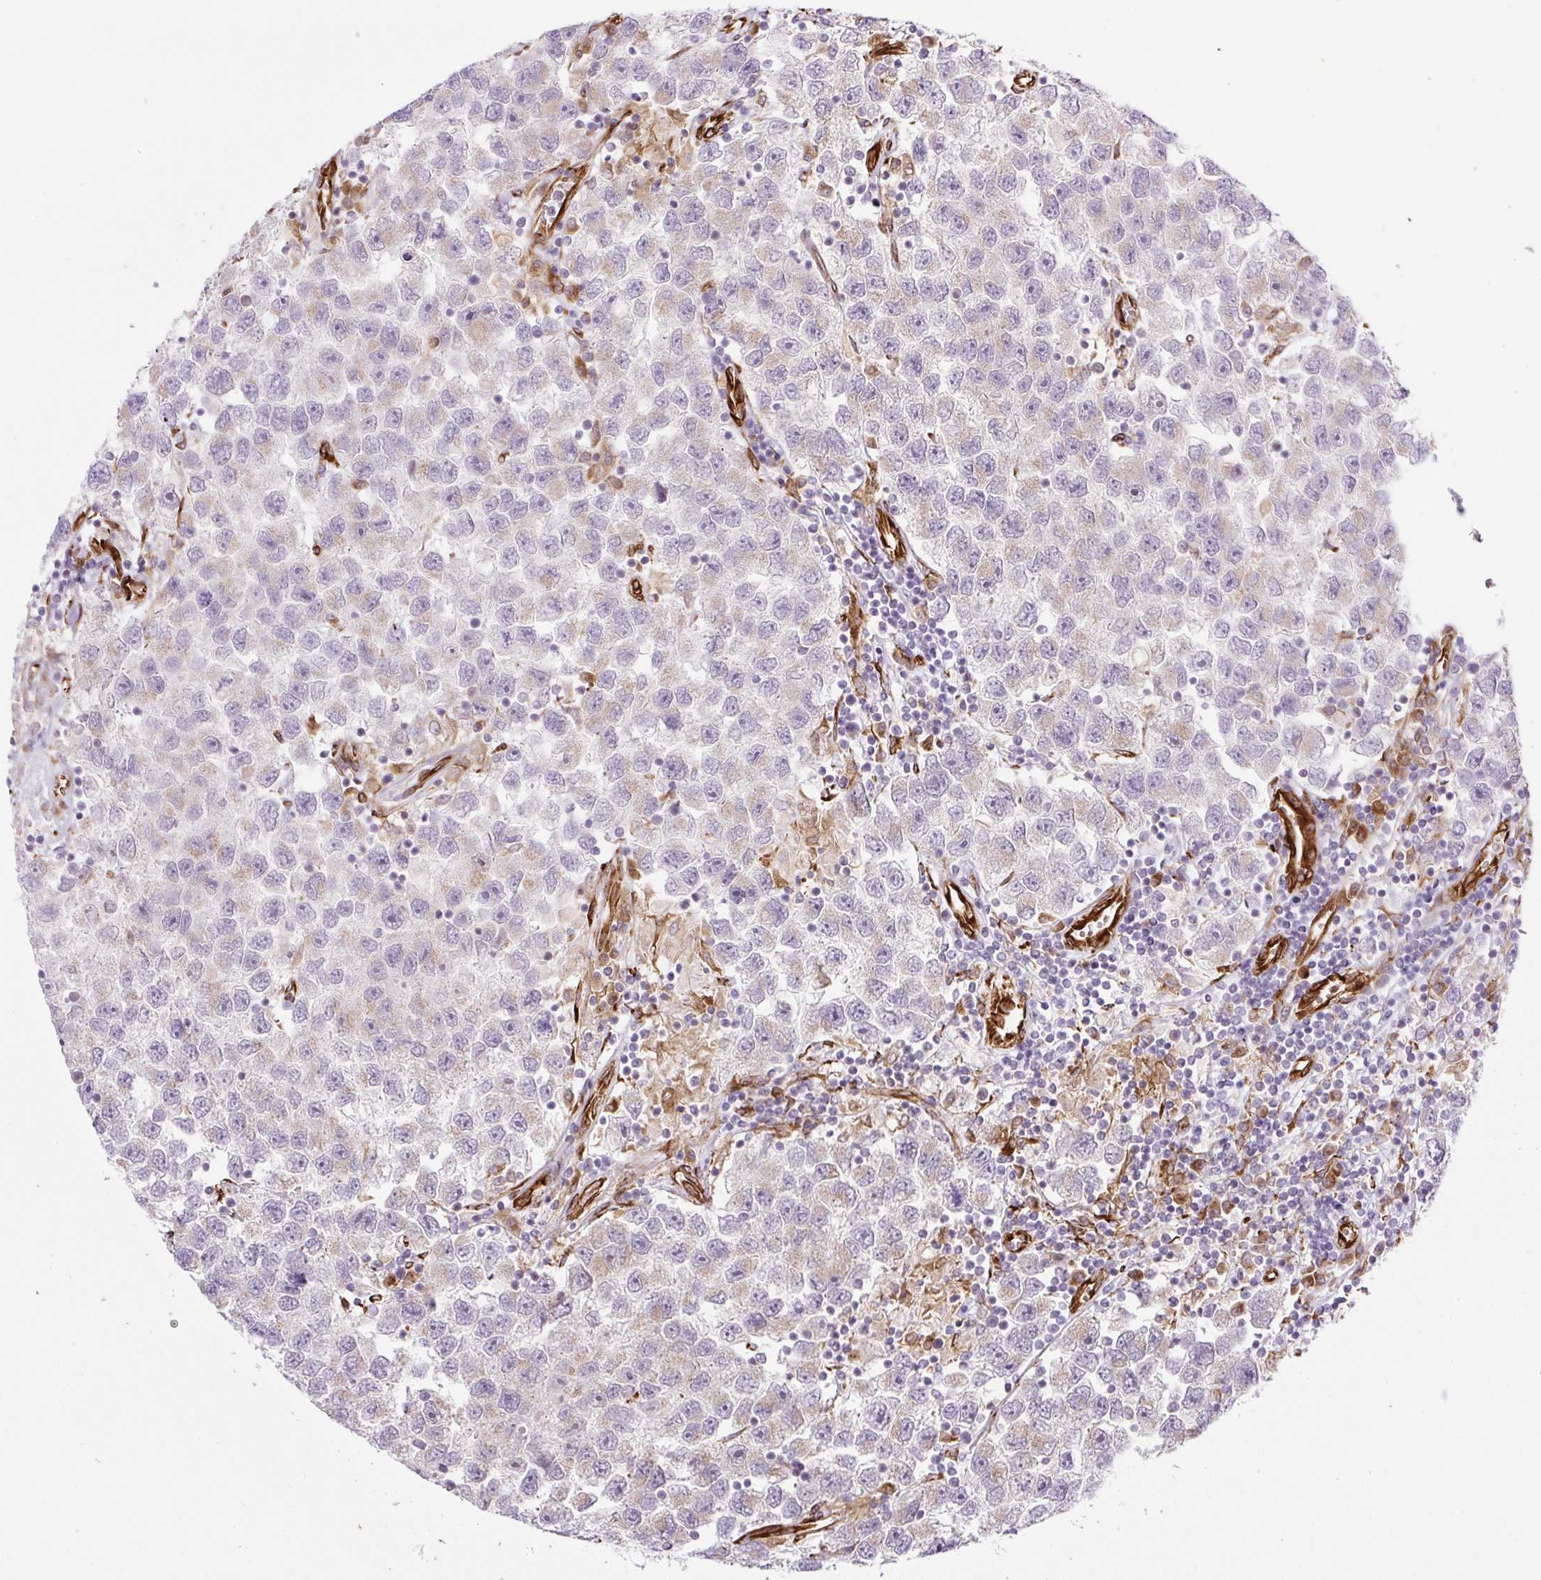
{"staining": {"intensity": "weak", "quantity": "<25%", "location": "cytoplasmic/membranous"}, "tissue": "testis cancer", "cell_type": "Tumor cells", "image_type": "cancer", "snomed": [{"axis": "morphology", "description": "Seminoma, NOS"}, {"axis": "topography", "description": "Testis"}], "caption": "Testis cancer was stained to show a protein in brown. There is no significant positivity in tumor cells.", "gene": "RAB30", "patient": {"sex": "male", "age": 26}}